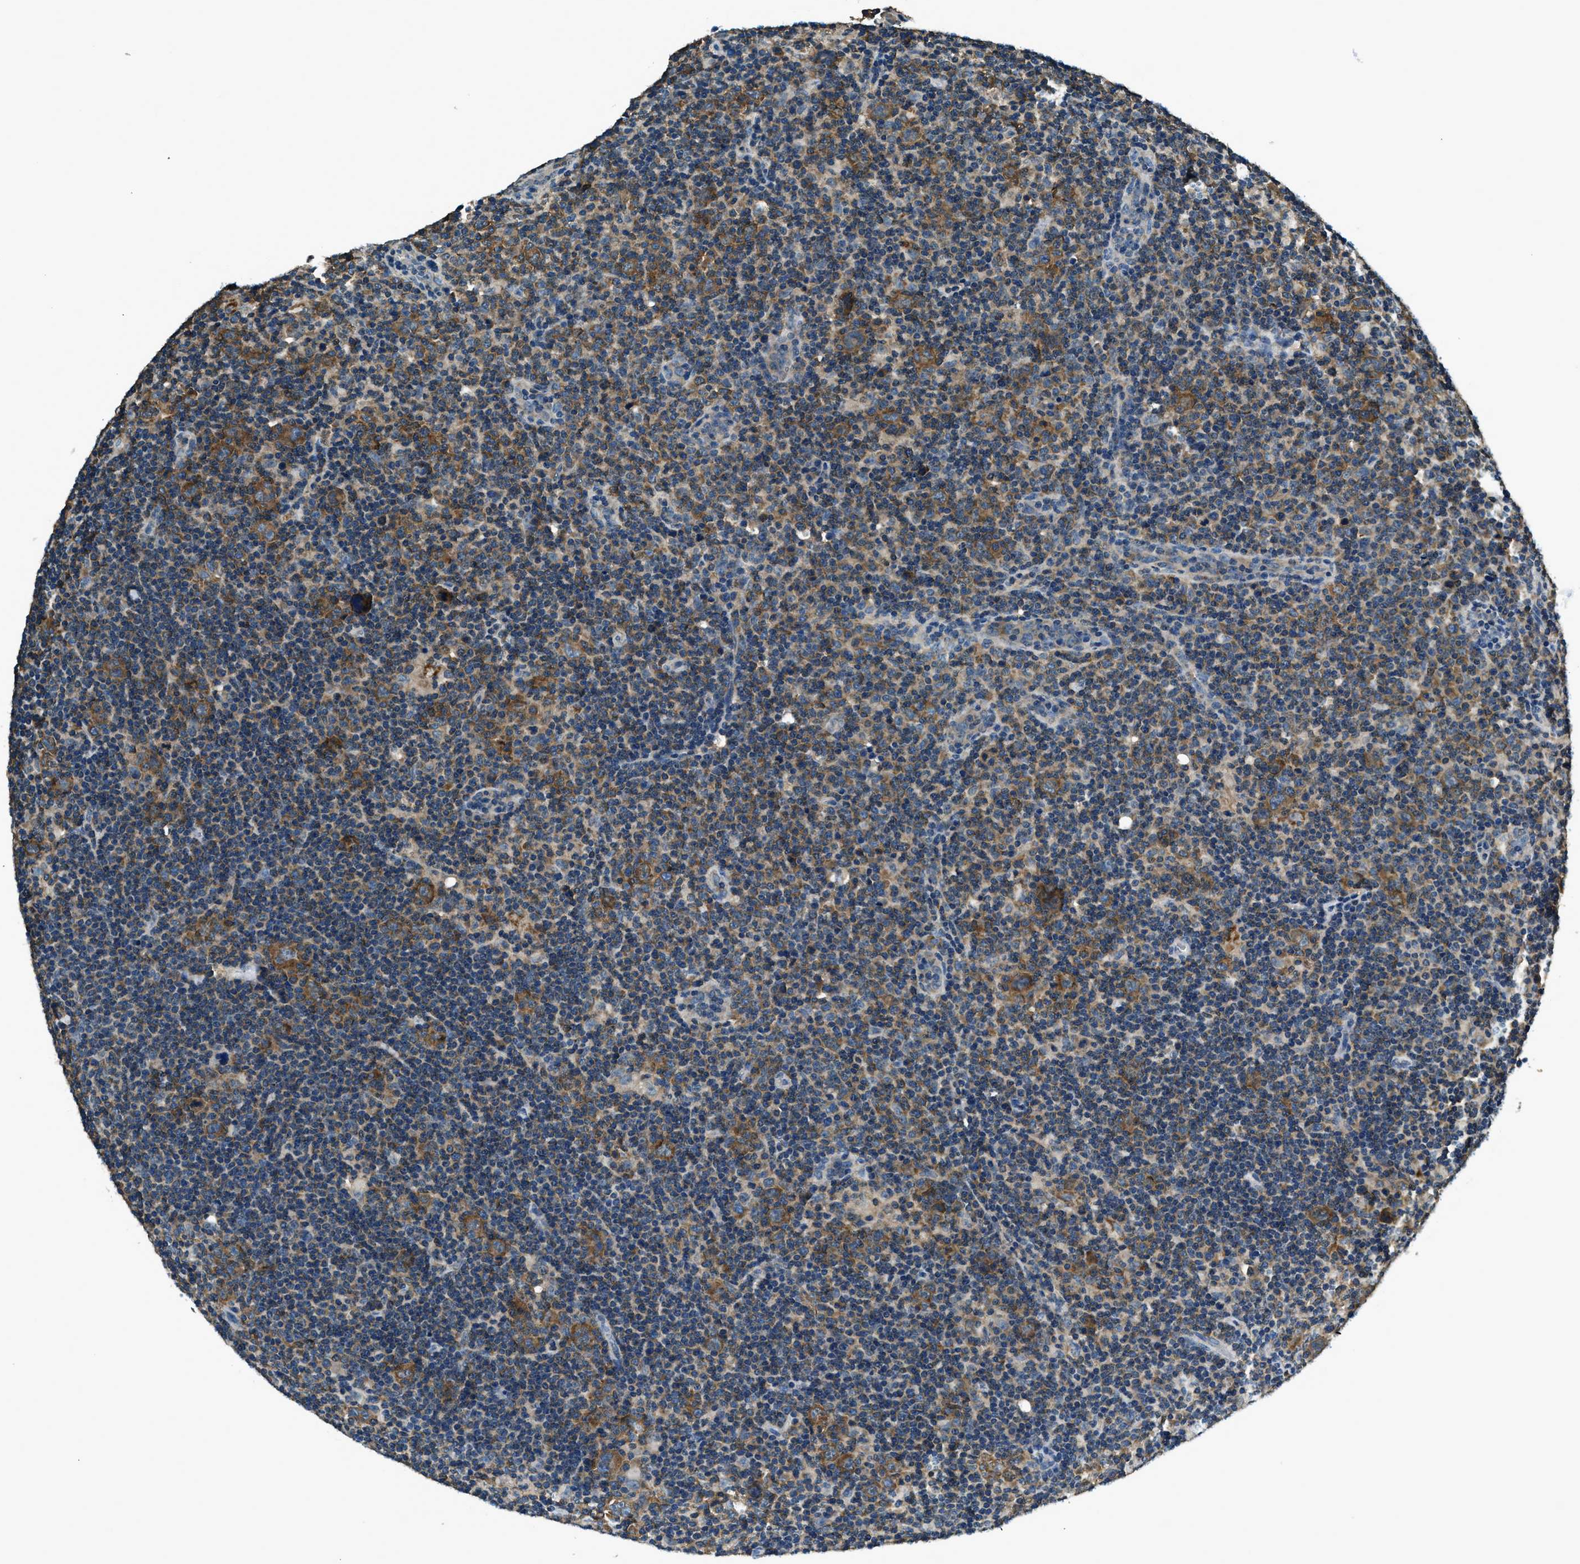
{"staining": {"intensity": "moderate", "quantity": ">75%", "location": "cytoplasmic/membranous"}, "tissue": "lymphoma", "cell_type": "Tumor cells", "image_type": "cancer", "snomed": [{"axis": "morphology", "description": "Hodgkin's disease, NOS"}, {"axis": "topography", "description": "Lymph node"}], "caption": "This is a photomicrograph of immunohistochemistry (IHC) staining of Hodgkin's disease, which shows moderate staining in the cytoplasmic/membranous of tumor cells.", "gene": "ARFGAP2", "patient": {"sex": "female", "age": 57}}